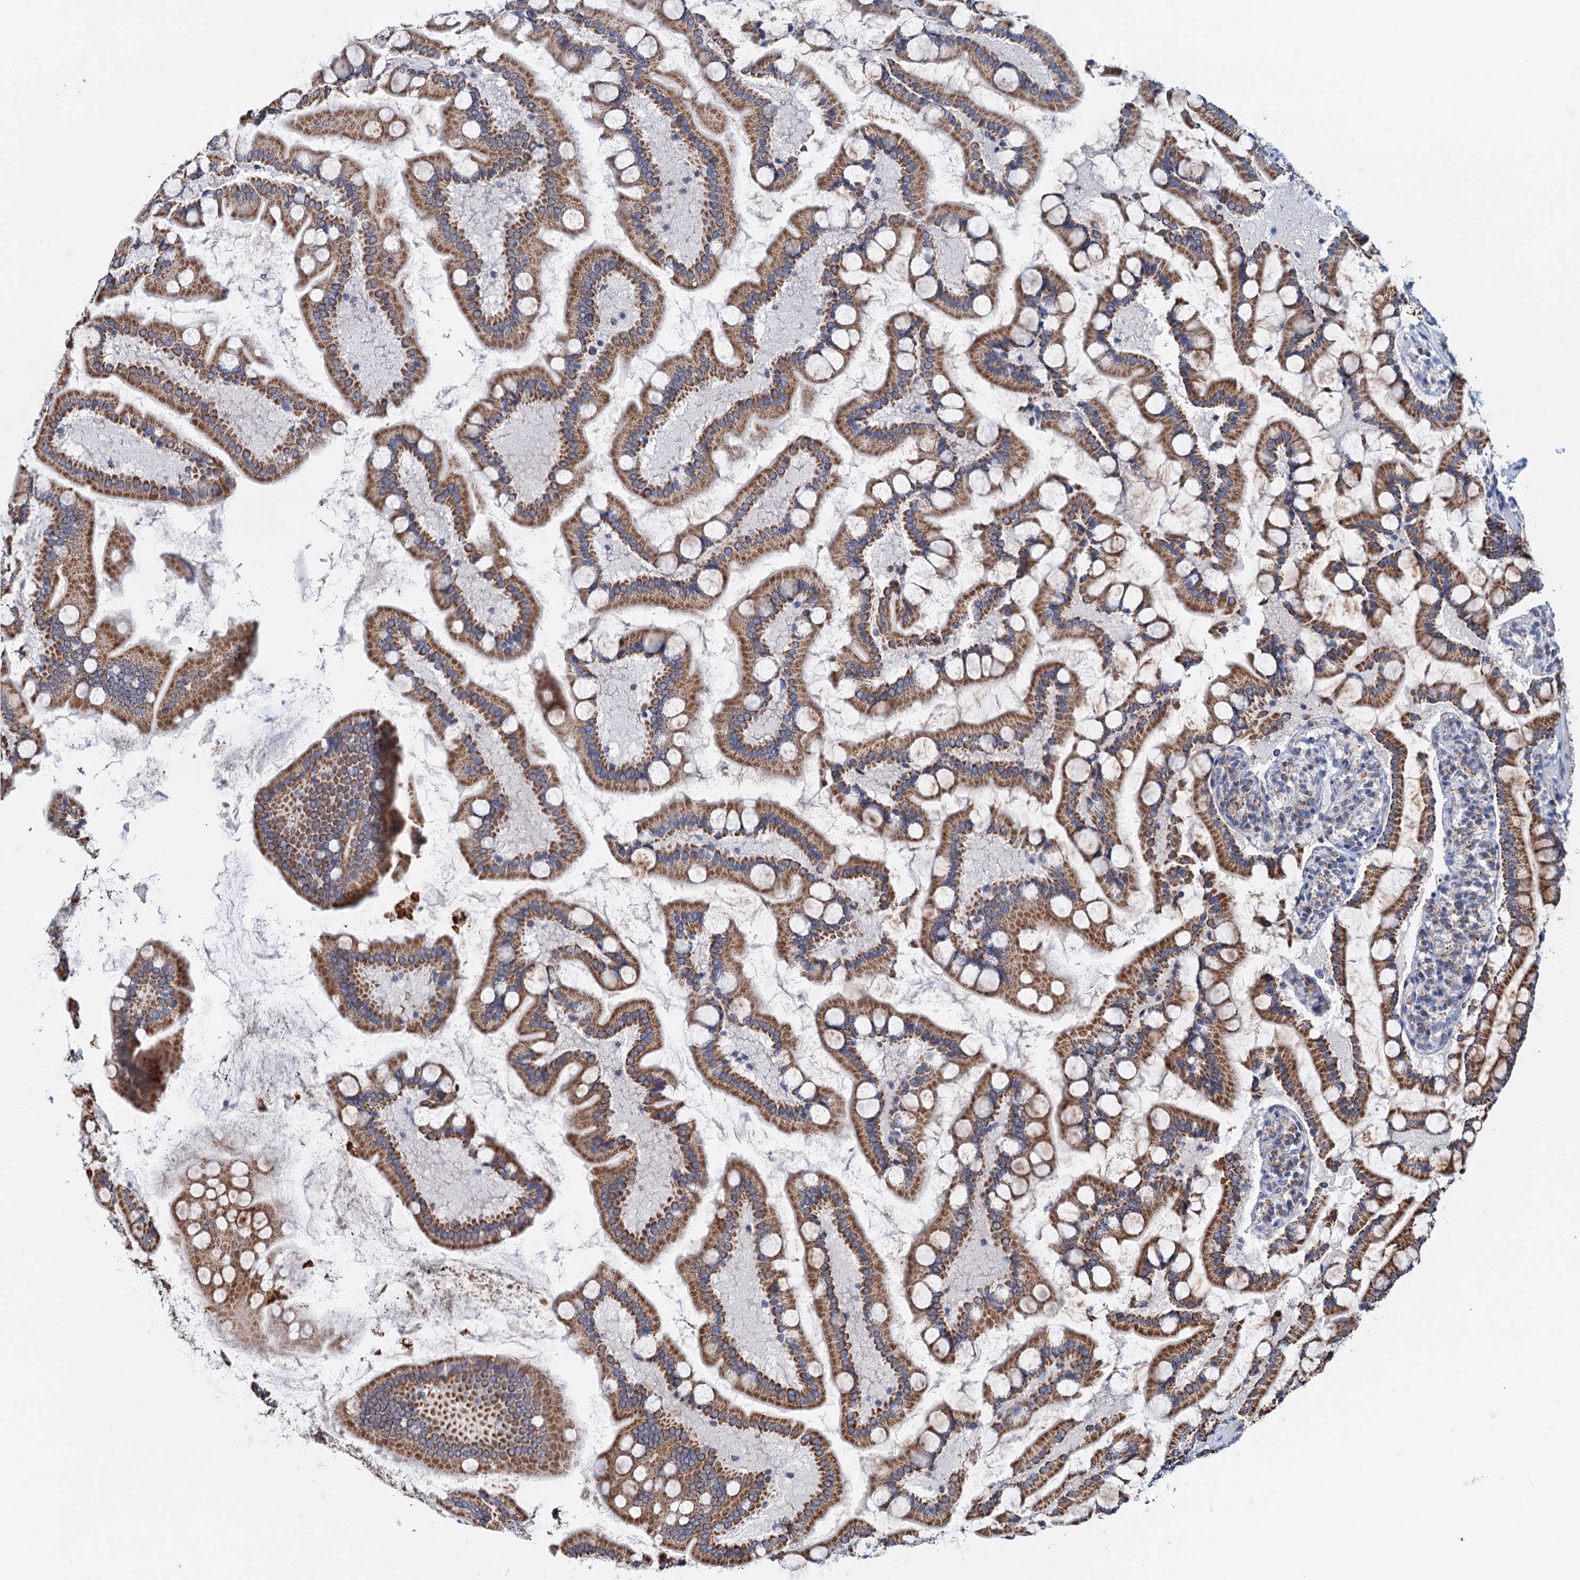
{"staining": {"intensity": "strong", "quantity": ">75%", "location": "cytoplasmic/membranous"}, "tissue": "small intestine", "cell_type": "Glandular cells", "image_type": "normal", "snomed": [{"axis": "morphology", "description": "Normal tissue, NOS"}, {"axis": "topography", "description": "Small intestine"}], "caption": "Immunohistochemical staining of normal small intestine reveals >75% levels of strong cytoplasmic/membranous protein expression in approximately >75% of glandular cells.", "gene": "CCP110", "patient": {"sex": "male", "age": 41}}